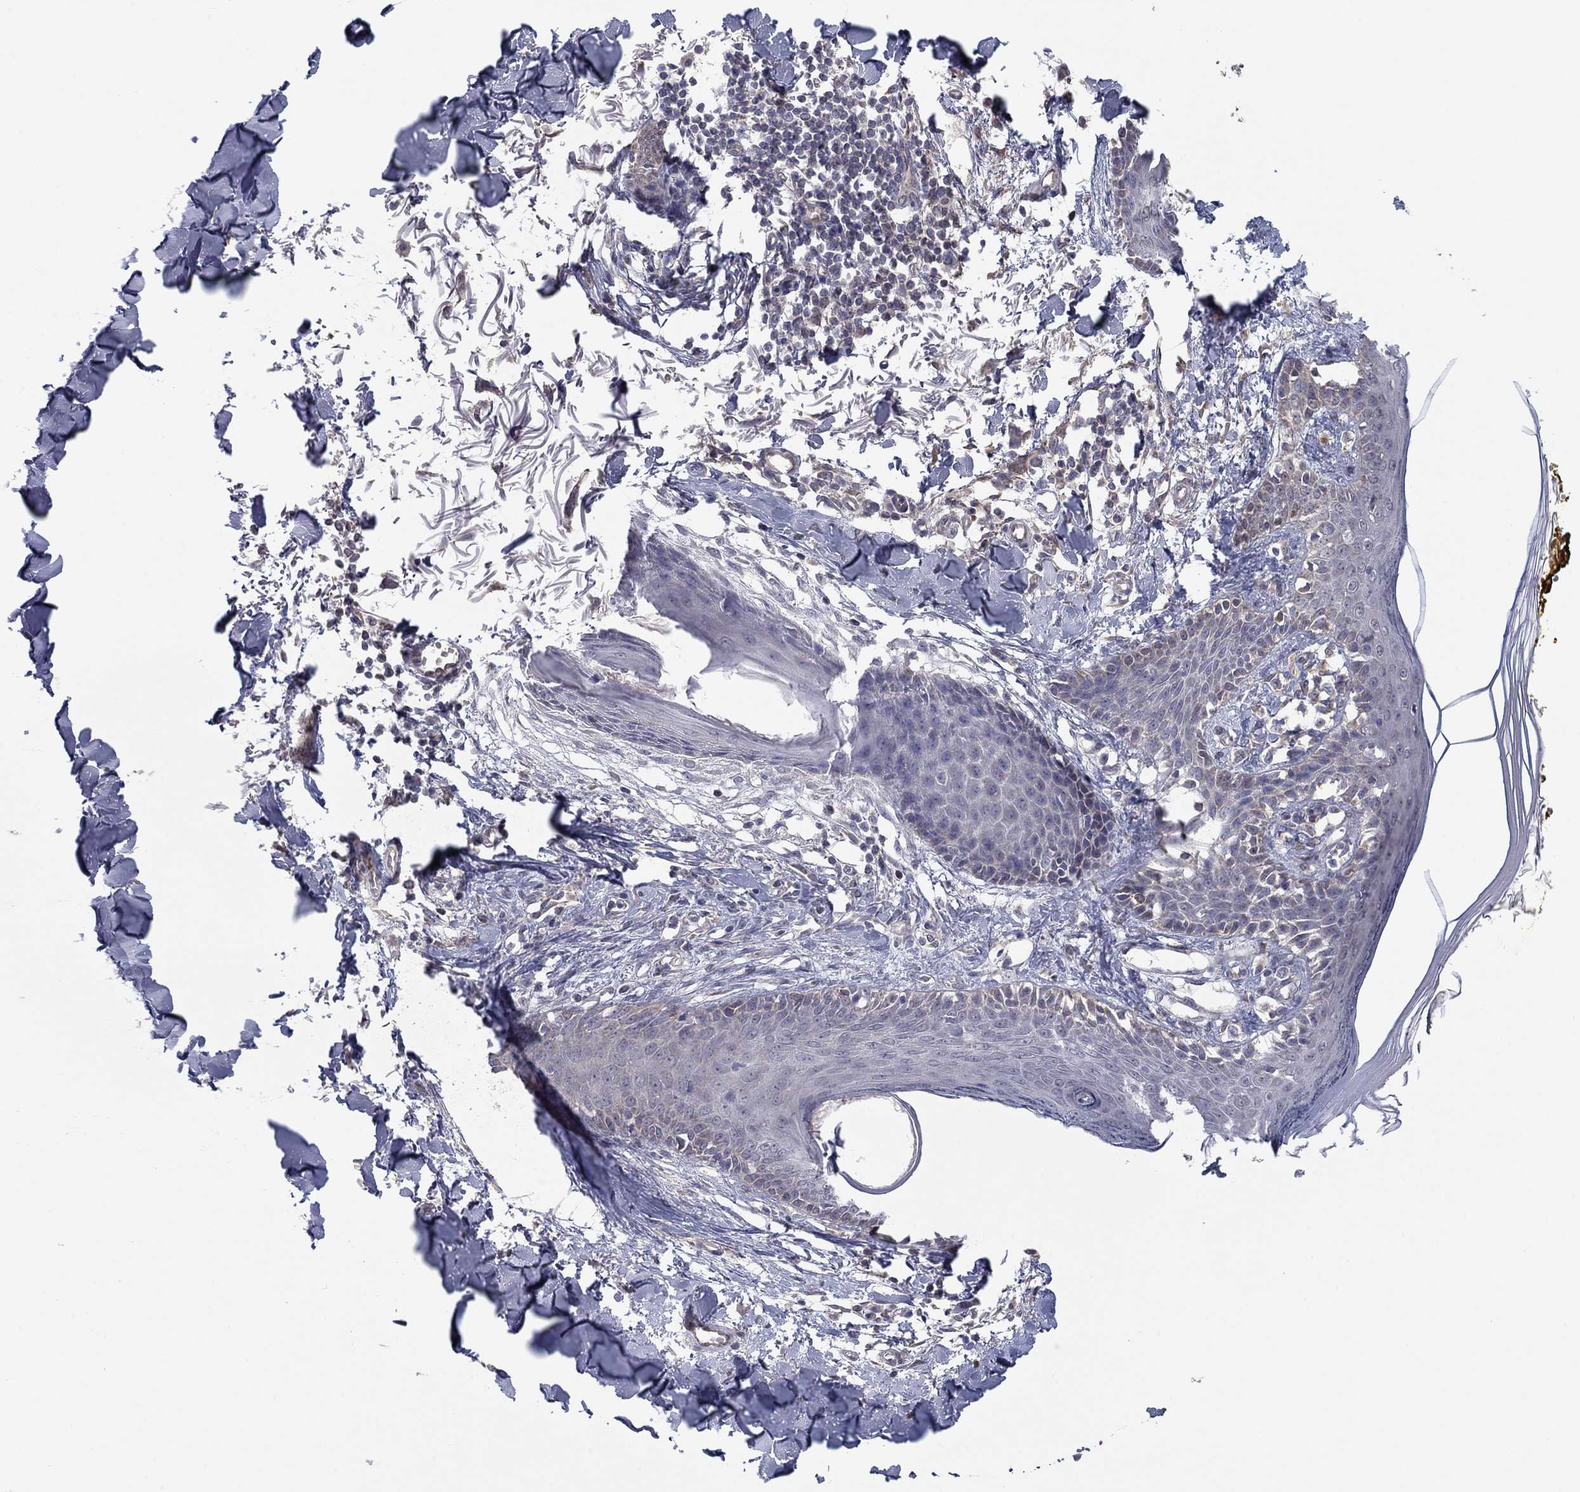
{"staining": {"intensity": "negative", "quantity": "none", "location": "none"}, "tissue": "skin", "cell_type": "Fibroblasts", "image_type": "normal", "snomed": [{"axis": "morphology", "description": "Normal tissue, NOS"}, {"axis": "topography", "description": "Skin"}], "caption": "Image shows no significant protein expression in fibroblasts of normal skin.", "gene": "GRHPR", "patient": {"sex": "male", "age": 76}}